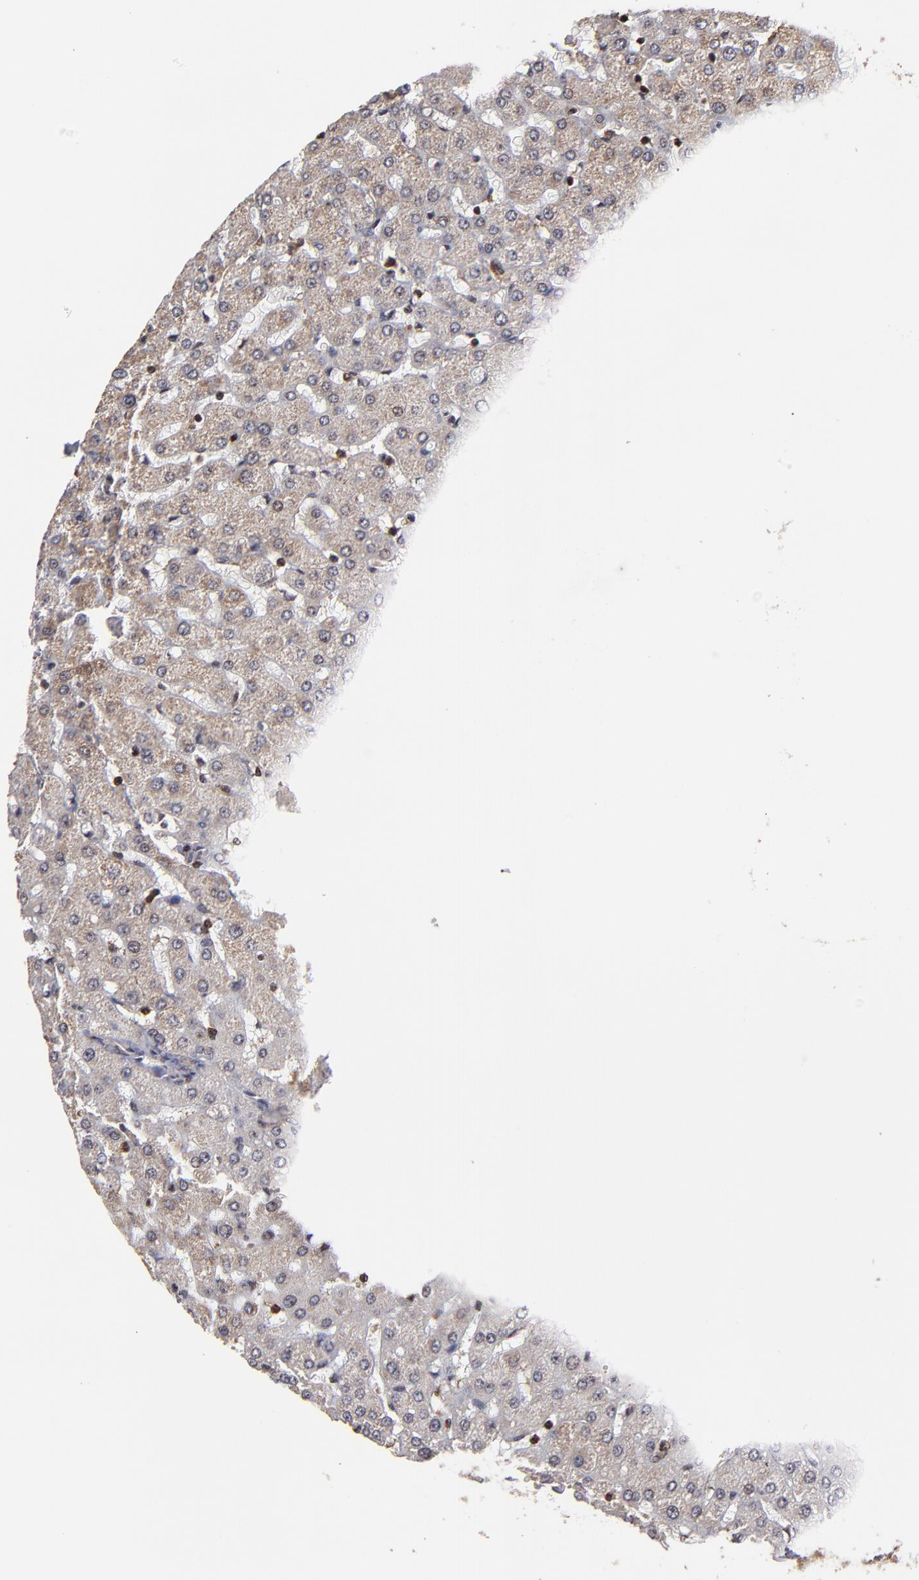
{"staining": {"intensity": "moderate", "quantity": ">75%", "location": "cytoplasmic/membranous"}, "tissue": "liver", "cell_type": "Cholangiocytes", "image_type": "normal", "snomed": [{"axis": "morphology", "description": "Normal tissue, NOS"}, {"axis": "topography", "description": "Liver"}], "caption": "Immunohistochemistry (IHC) (DAB (3,3'-diaminobenzidine)) staining of benign human liver shows moderate cytoplasmic/membranous protein expression in approximately >75% of cholangiocytes.", "gene": "RGS6", "patient": {"sex": "female", "age": 27}}